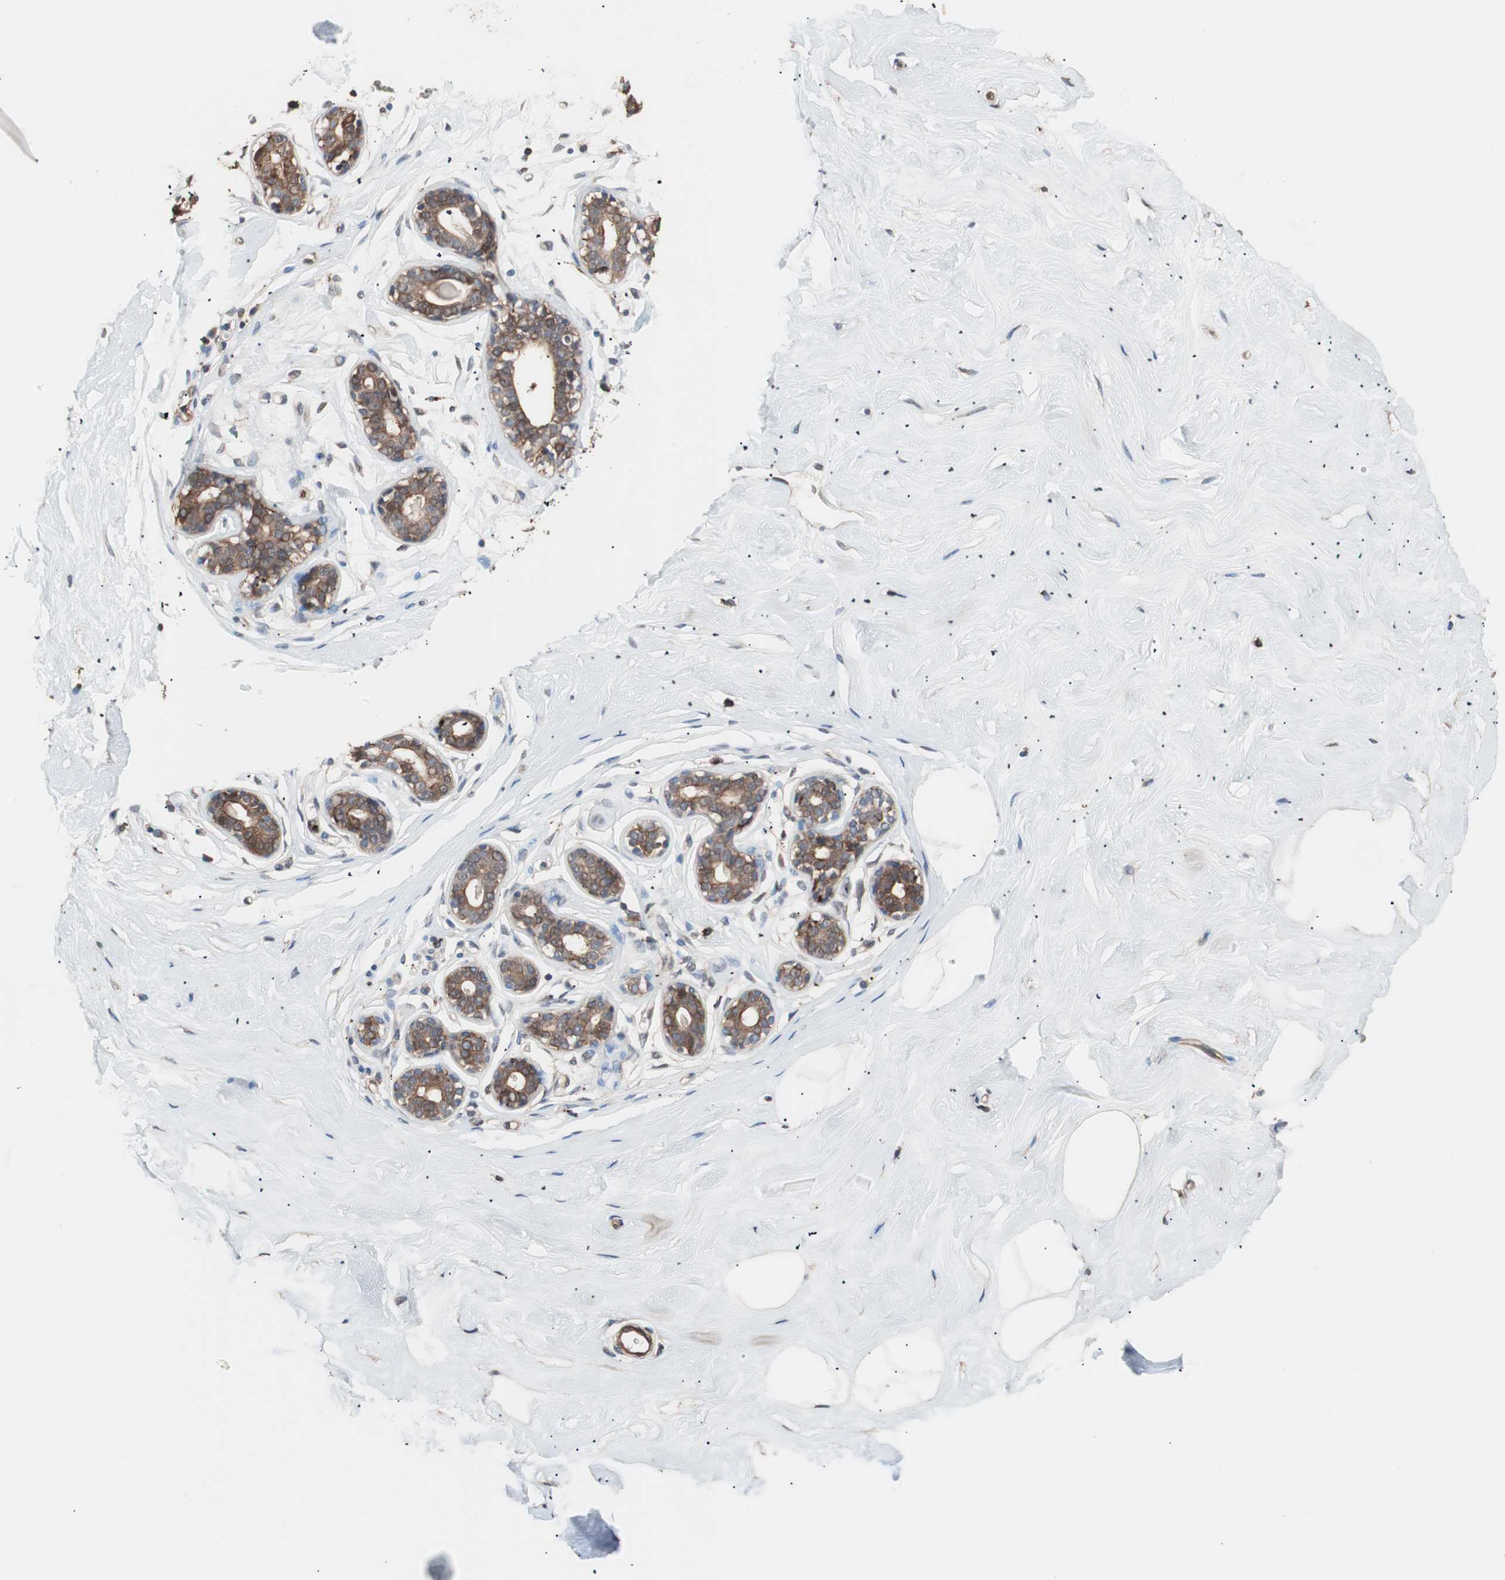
{"staining": {"intensity": "weak", "quantity": ">75%", "location": "cytoplasmic/membranous"}, "tissue": "breast", "cell_type": "Adipocytes", "image_type": "normal", "snomed": [{"axis": "morphology", "description": "Normal tissue, NOS"}, {"axis": "topography", "description": "Breast"}], "caption": "Protein staining displays weak cytoplasmic/membranous staining in about >75% of adipocytes in normal breast. The staining is performed using DAB brown chromogen to label protein expression. The nuclei are counter-stained blue using hematoxylin.", "gene": "CCT3", "patient": {"sex": "female", "age": 23}}